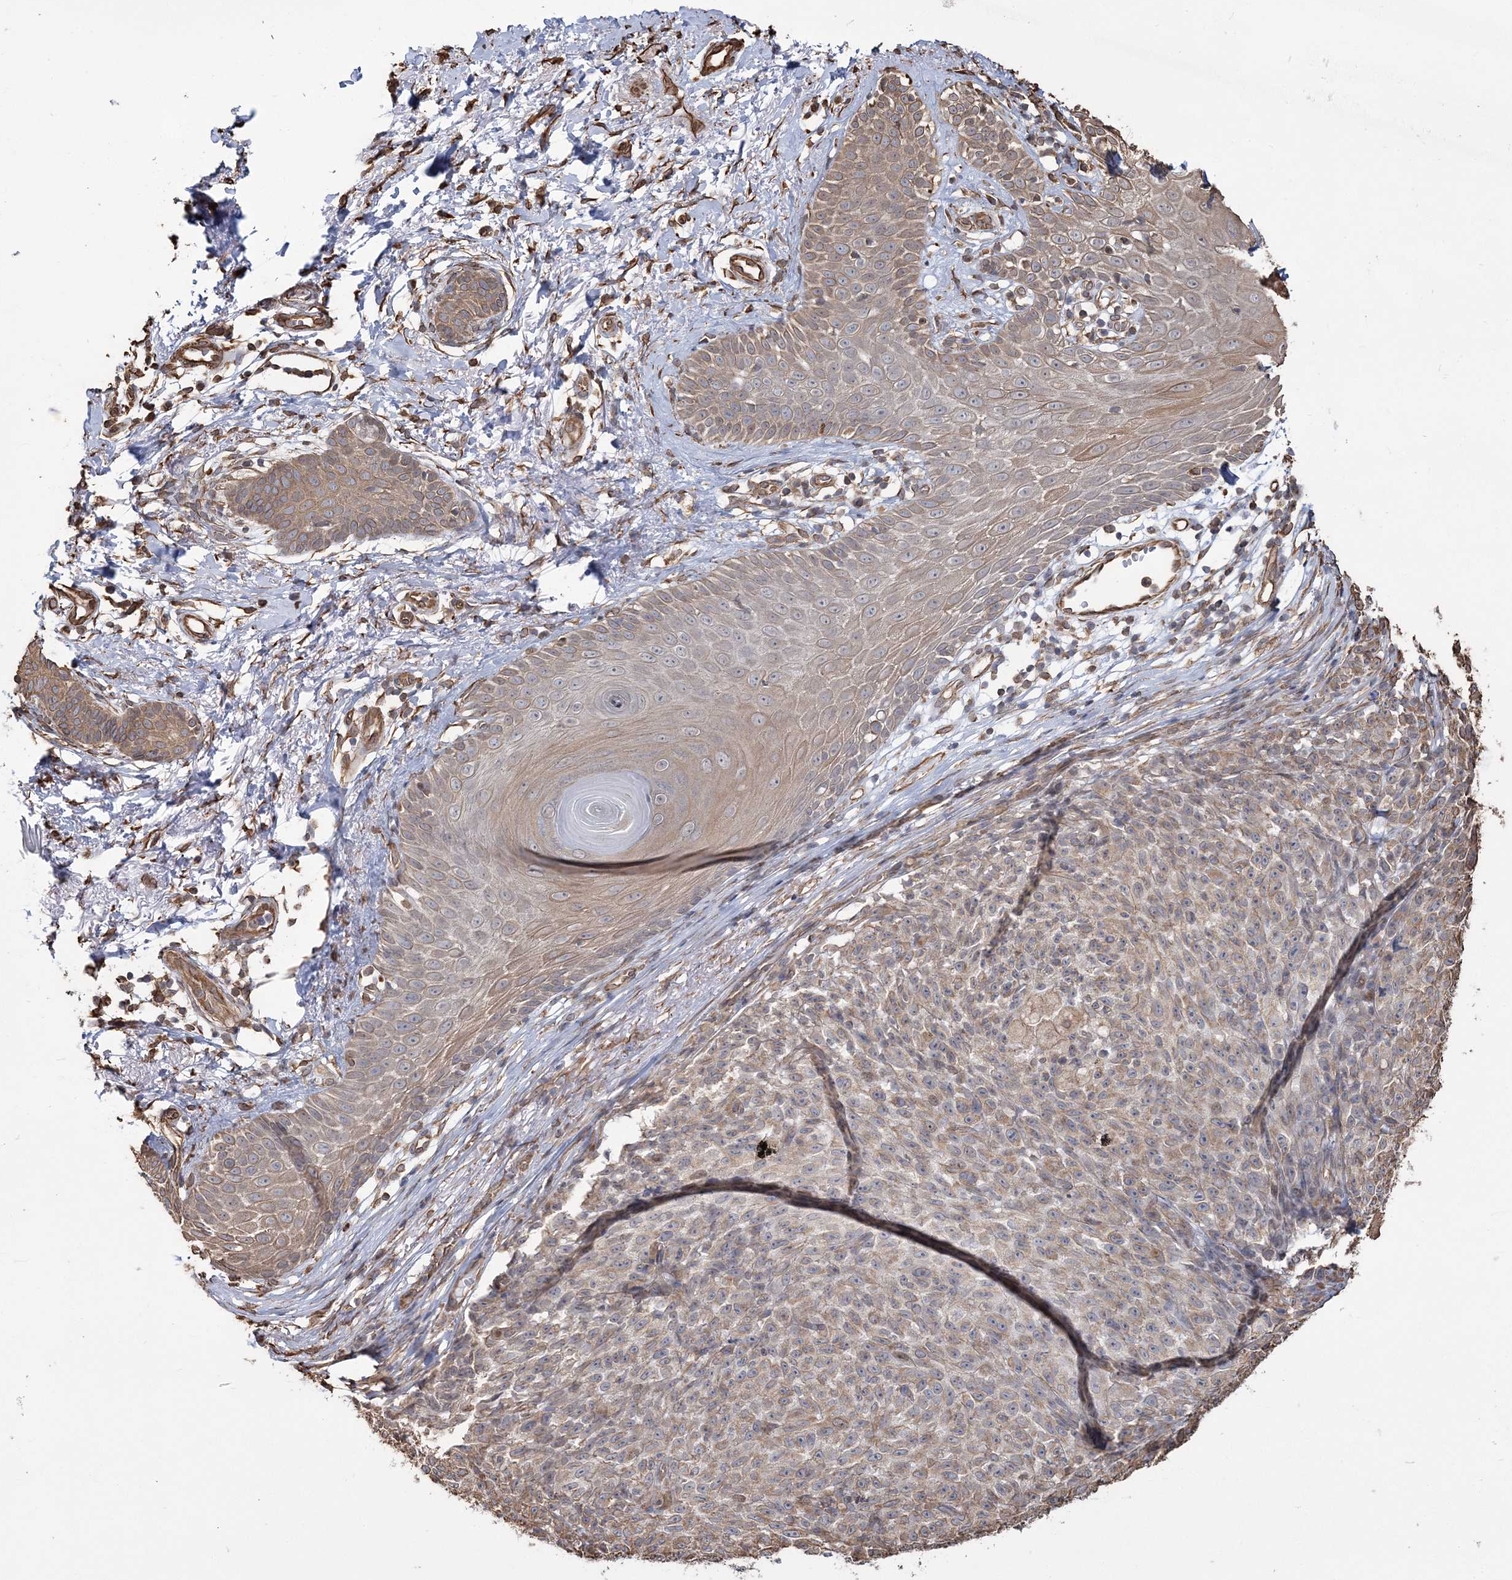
{"staining": {"intensity": "weak", "quantity": ">75%", "location": "cytoplasmic/membranous"}, "tissue": "melanoma", "cell_type": "Tumor cells", "image_type": "cancer", "snomed": [{"axis": "morphology", "description": "Malignant melanoma, NOS"}, {"axis": "topography", "description": "Skin"}], "caption": "Weak cytoplasmic/membranous protein staining is appreciated in approximately >75% of tumor cells in malignant melanoma. The protein of interest is shown in brown color, while the nuclei are stained blue.", "gene": "ATP11B", "patient": {"sex": "female", "age": 82}}